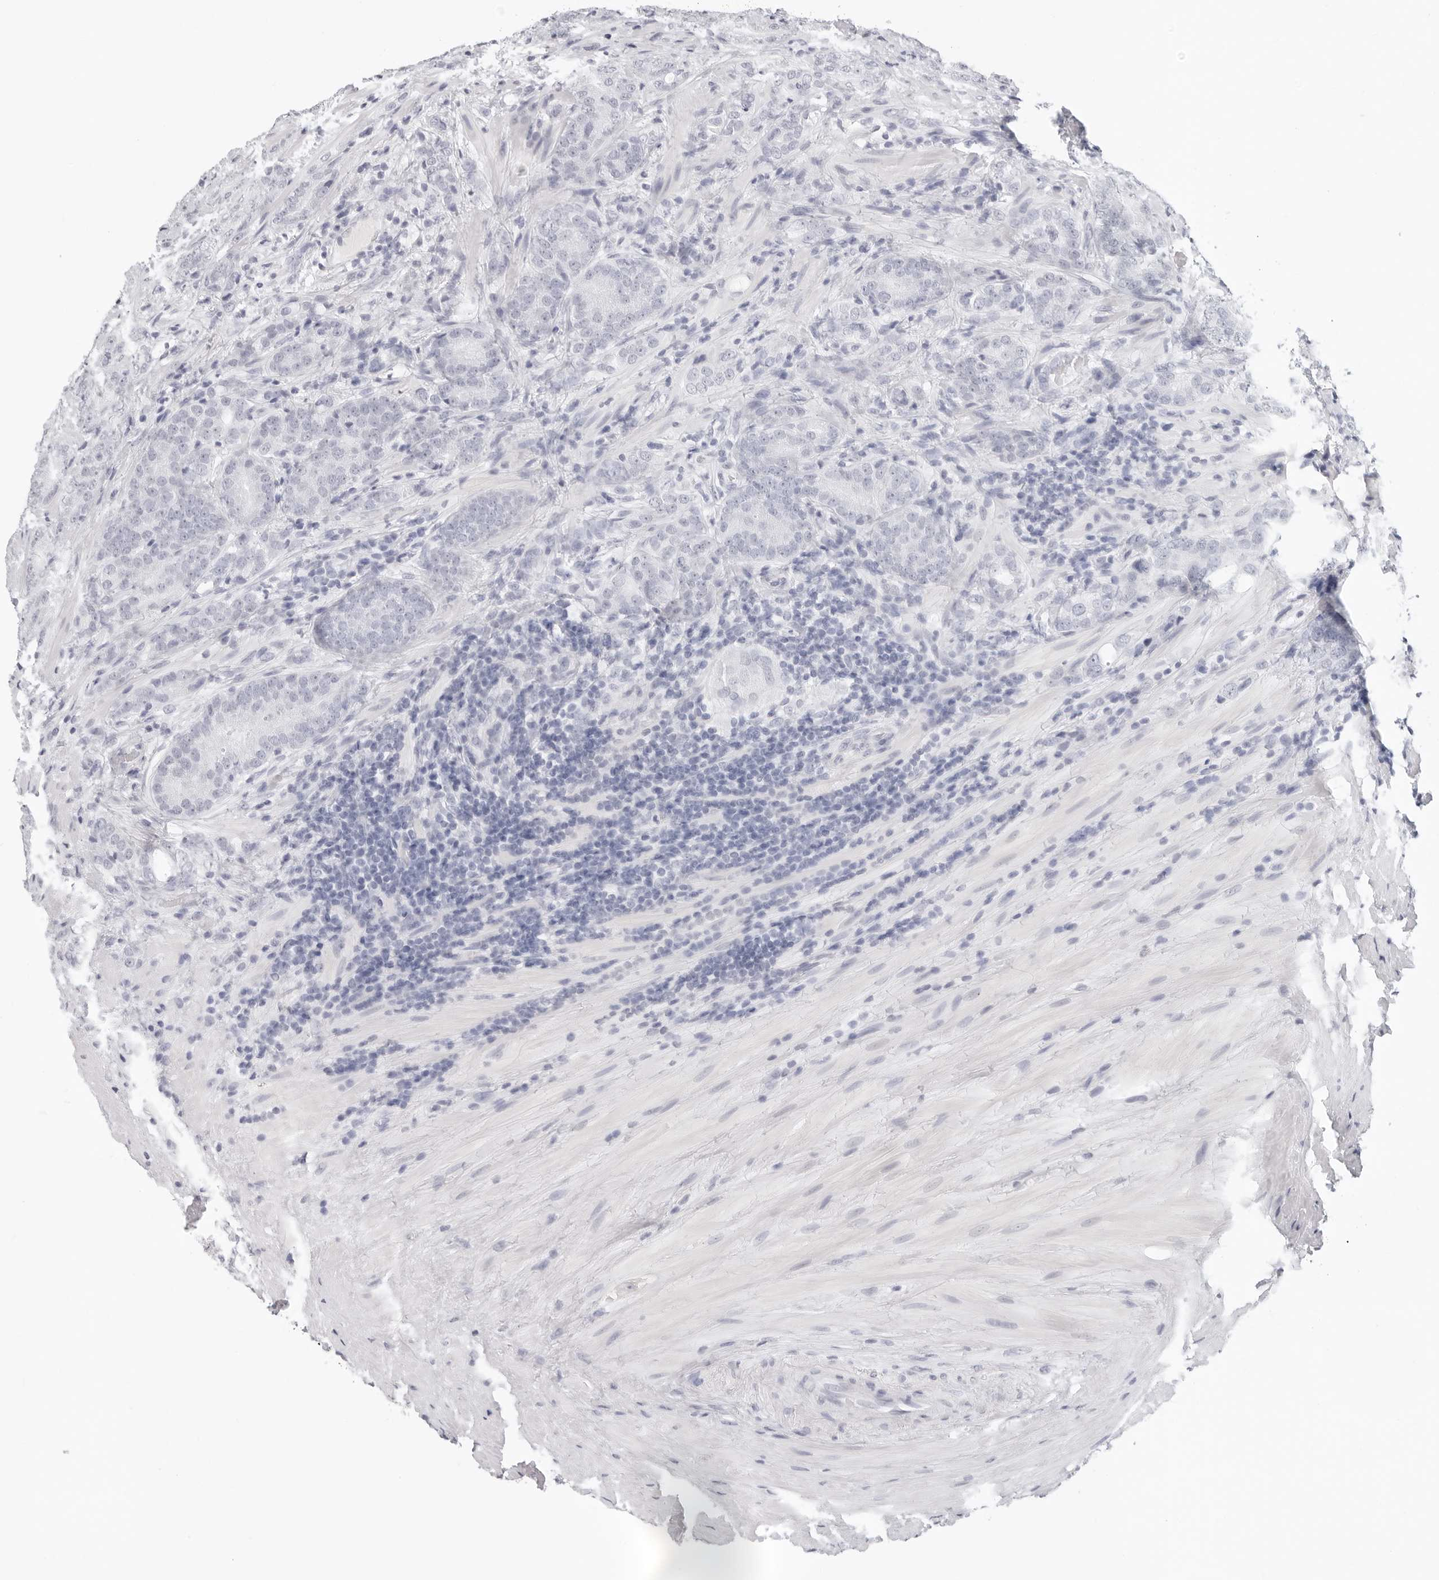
{"staining": {"intensity": "negative", "quantity": "none", "location": "none"}, "tissue": "prostate cancer", "cell_type": "Tumor cells", "image_type": "cancer", "snomed": [{"axis": "morphology", "description": "Adenocarcinoma, High grade"}, {"axis": "topography", "description": "Prostate"}], "caption": "Immunohistochemistry image of neoplastic tissue: prostate cancer (adenocarcinoma (high-grade)) stained with DAB (3,3'-diaminobenzidine) demonstrates no significant protein expression in tumor cells. Brightfield microscopy of IHC stained with DAB (3,3'-diaminobenzidine) (brown) and hematoxylin (blue), captured at high magnification.", "gene": "AGMAT", "patient": {"sex": "male", "age": 57}}